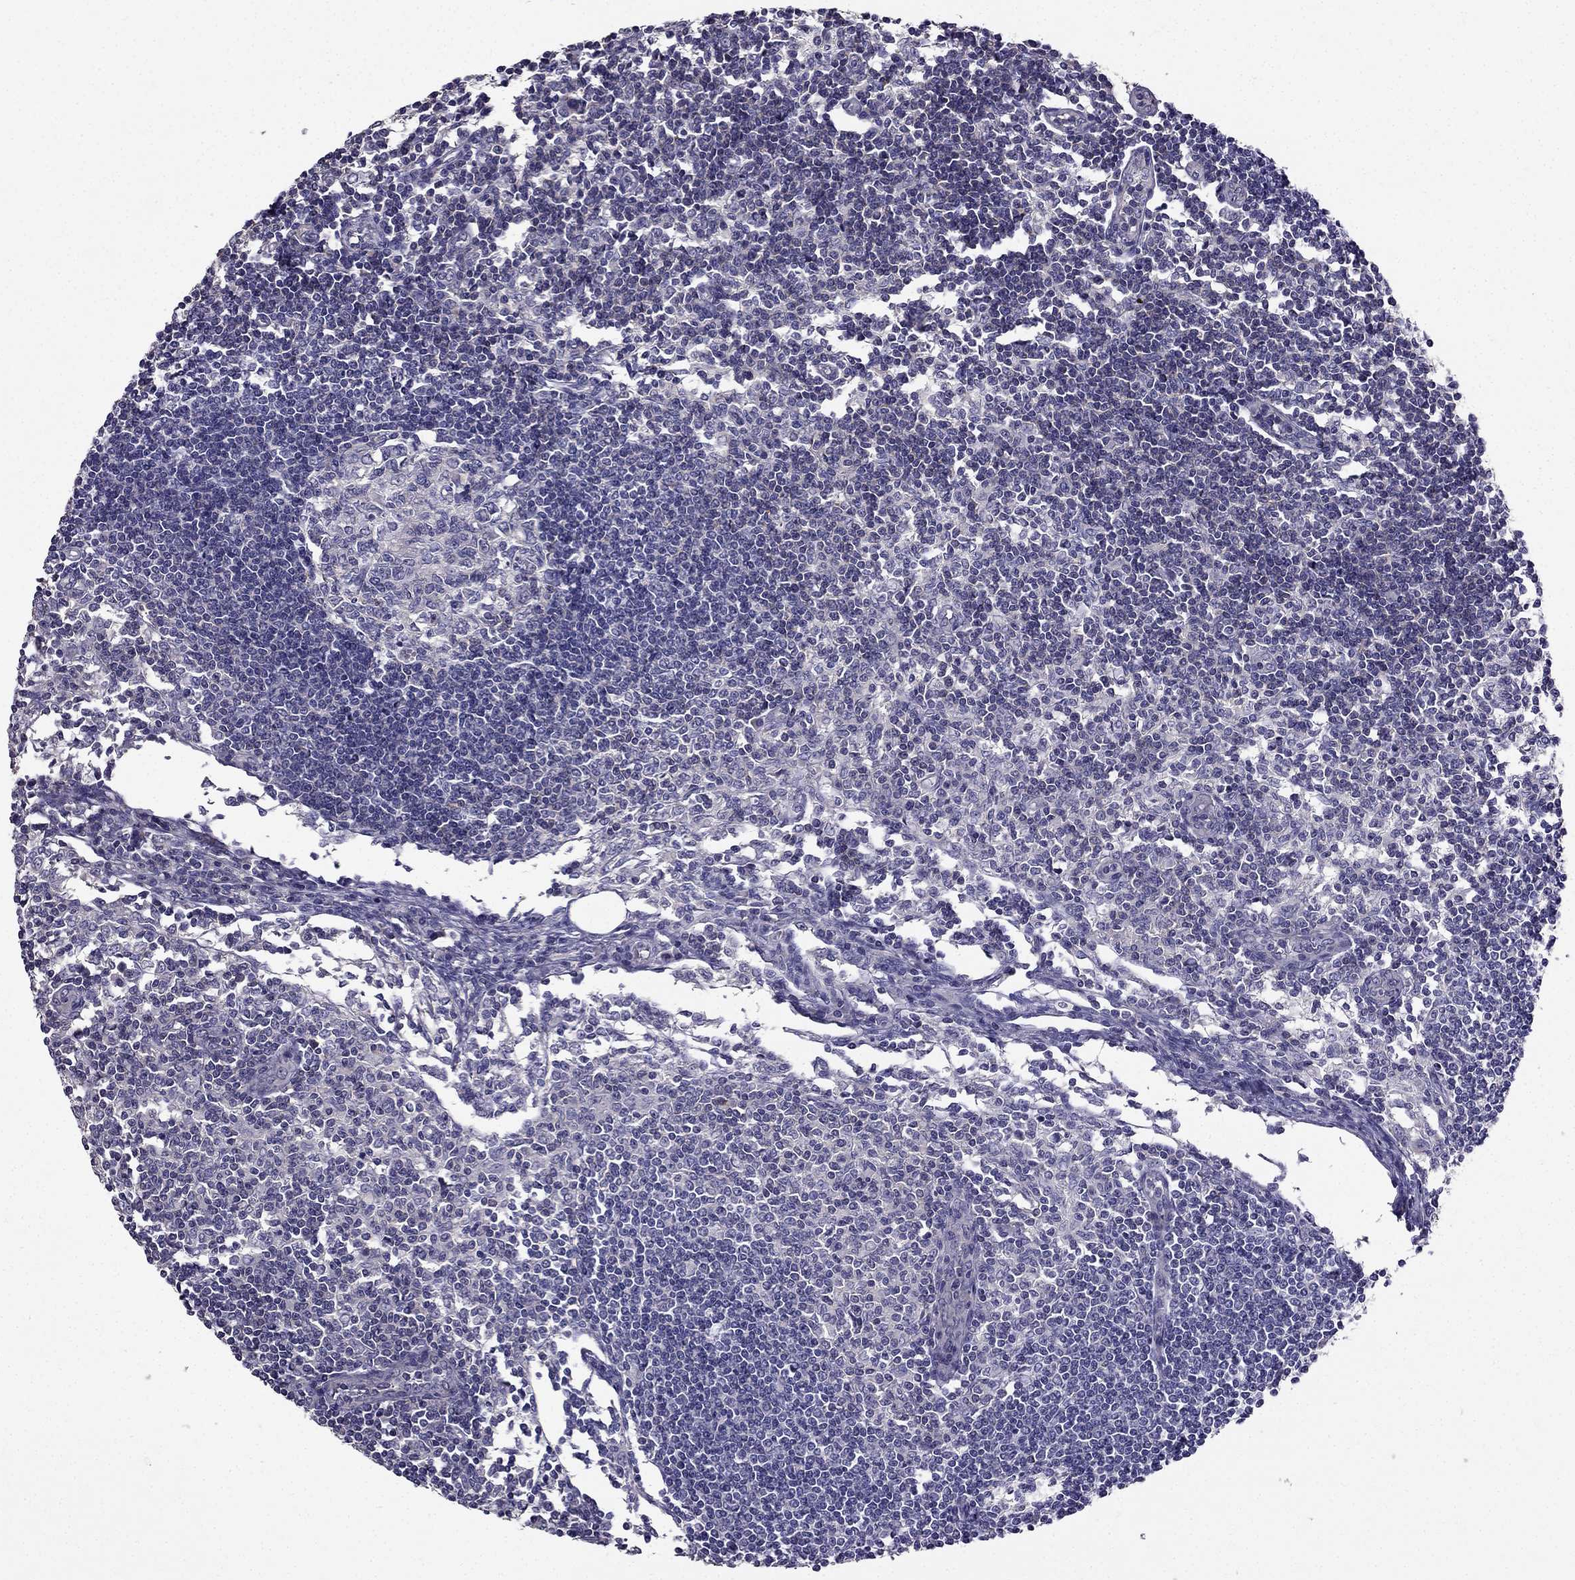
{"staining": {"intensity": "negative", "quantity": "none", "location": "none"}, "tissue": "lymph node", "cell_type": "Germinal center cells", "image_type": "normal", "snomed": [{"axis": "morphology", "description": "Normal tissue, NOS"}, {"axis": "topography", "description": "Lymph node"}], "caption": "DAB (3,3'-diaminobenzidine) immunohistochemical staining of normal lymph node demonstrates no significant staining in germinal center cells.", "gene": "AS3MT", "patient": {"sex": "male", "age": 59}}